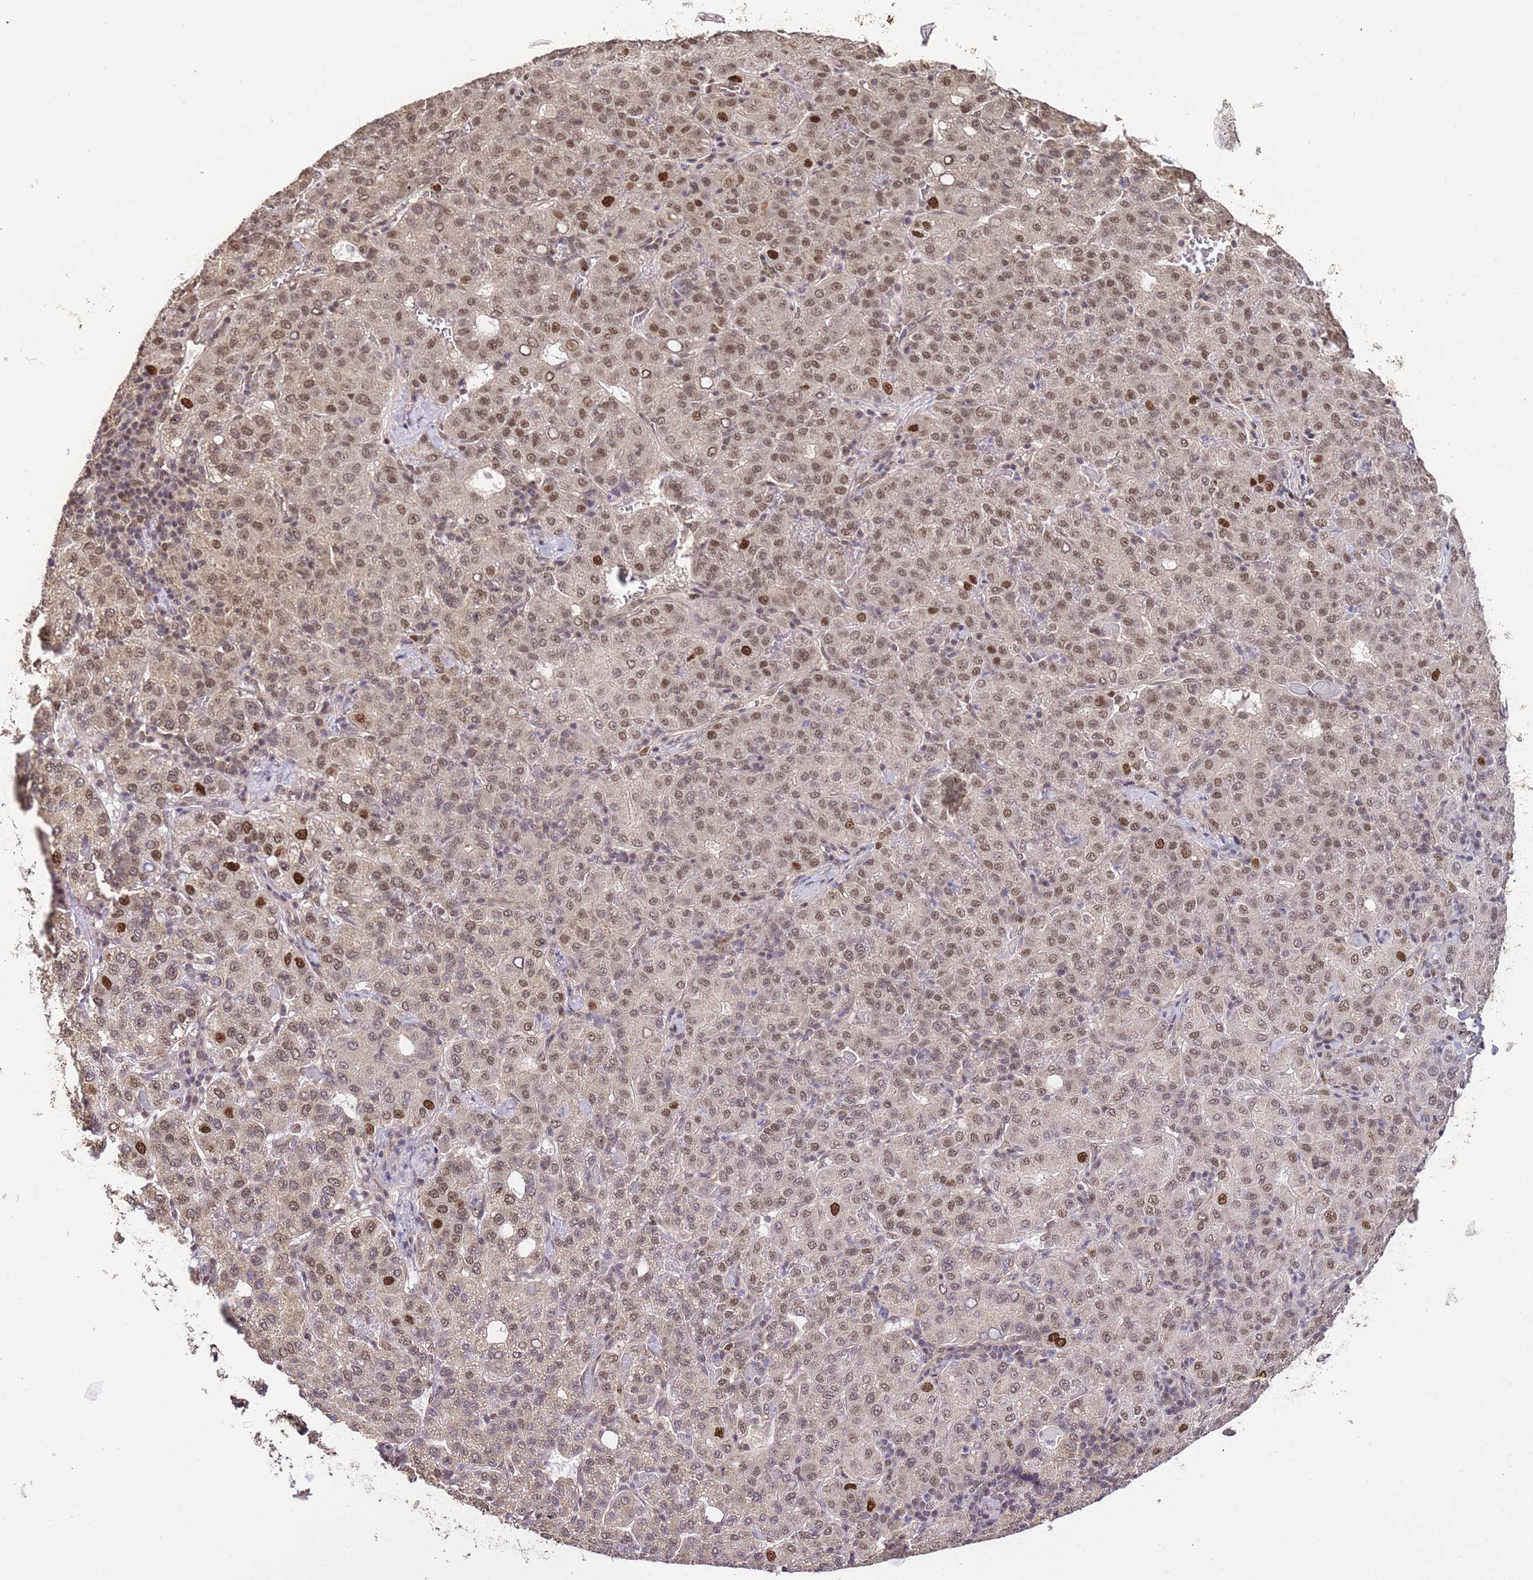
{"staining": {"intensity": "moderate", "quantity": ">75%", "location": "cytoplasmic/membranous,nuclear"}, "tissue": "liver cancer", "cell_type": "Tumor cells", "image_type": "cancer", "snomed": [{"axis": "morphology", "description": "Carcinoma, Hepatocellular, NOS"}, {"axis": "topography", "description": "Liver"}], "caption": "This photomicrograph displays immunohistochemistry (IHC) staining of hepatocellular carcinoma (liver), with medium moderate cytoplasmic/membranous and nuclear expression in approximately >75% of tumor cells.", "gene": "RIF1", "patient": {"sex": "male", "age": 65}}